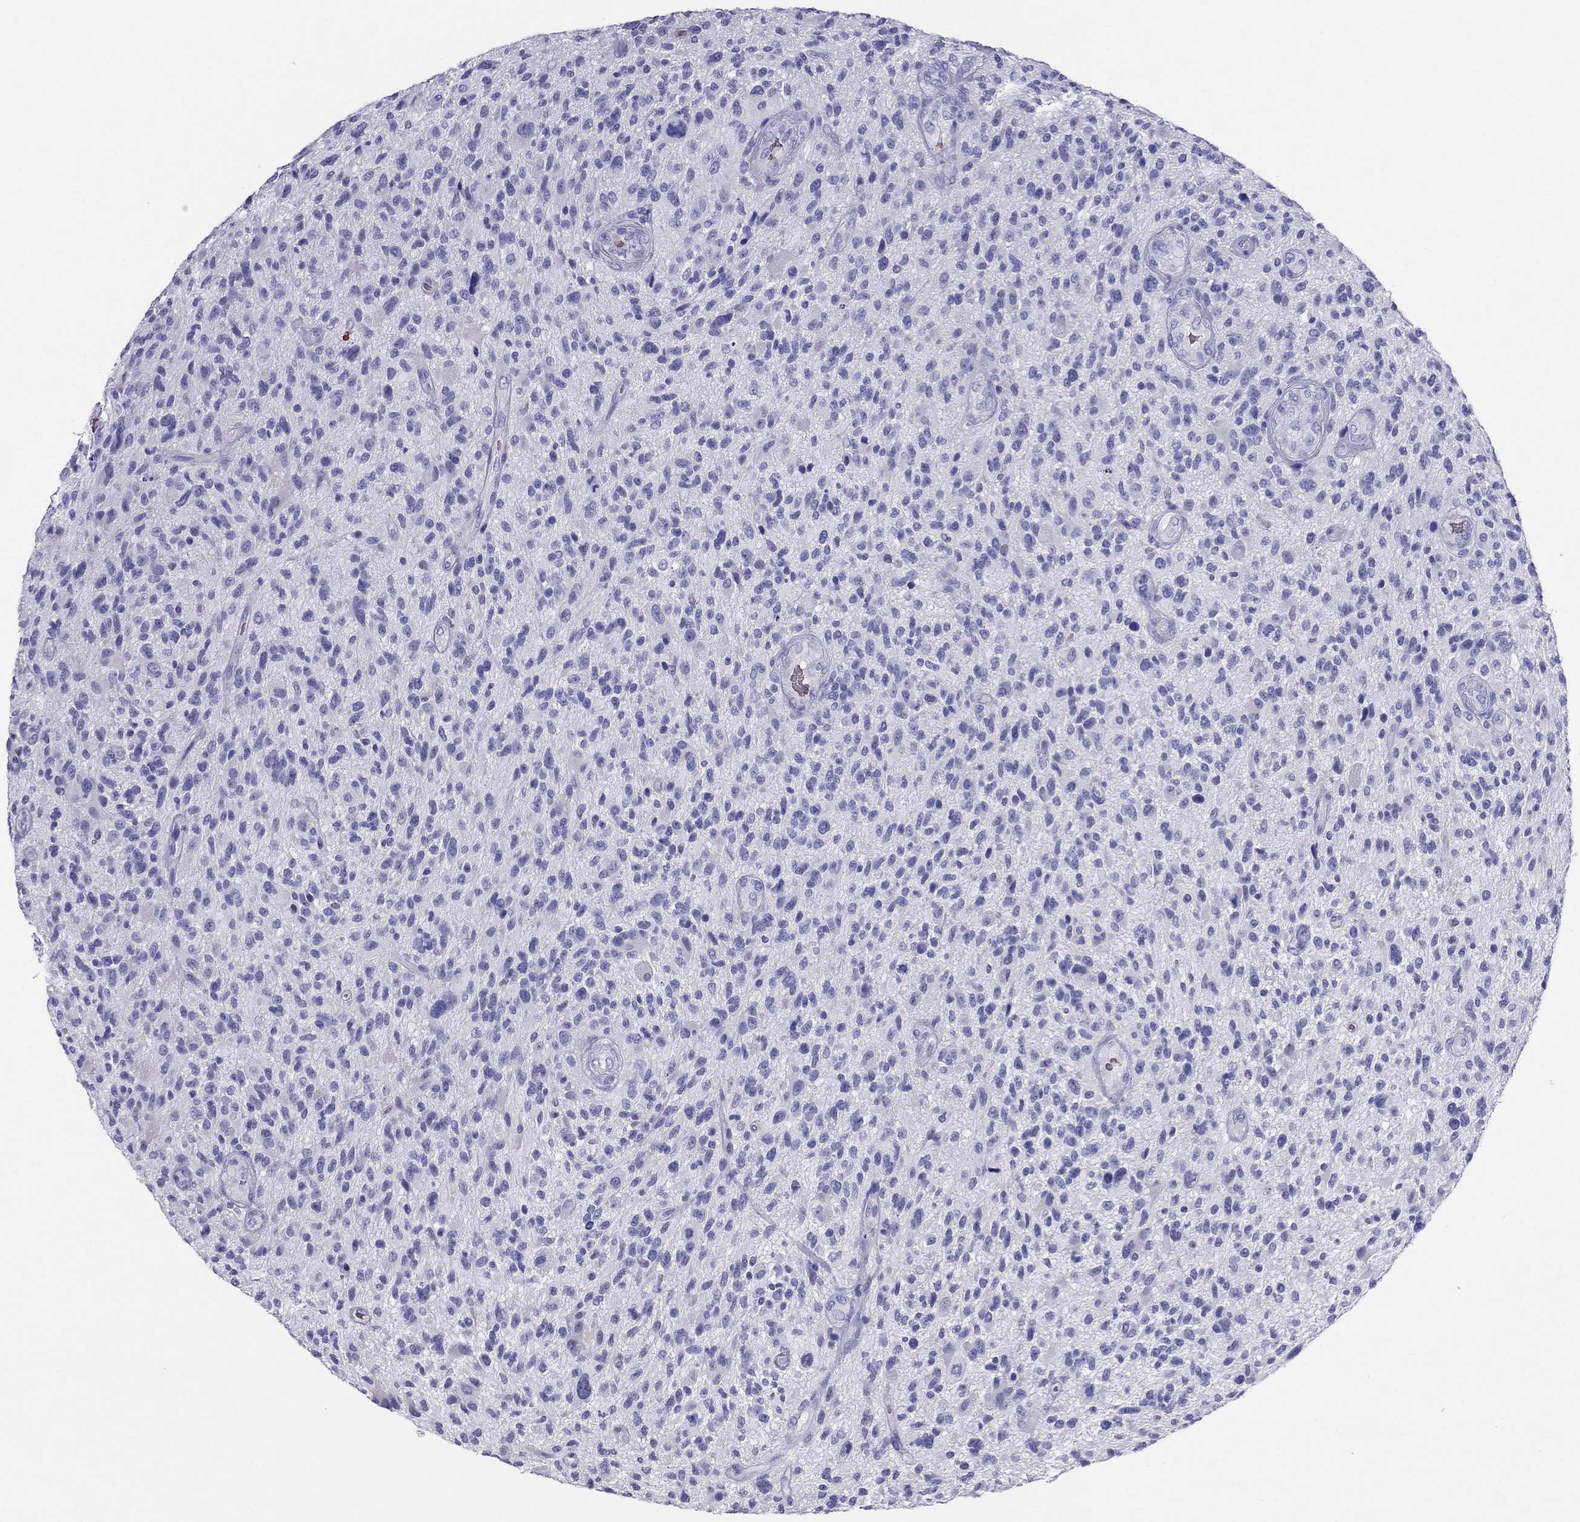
{"staining": {"intensity": "negative", "quantity": "none", "location": "none"}, "tissue": "glioma", "cell_type": "Tumor cells", "image_type": "cancer", "snomed": [{"axis": "morphology", "description": "Glioma, malignant, High grade"}, {"axis": "topography", "description": "Brain"}], "caption": "A photomicrograph of human glioma is negative for staining in tumor cells.", "gene": "DNAAF6", "patient": {"sex": "male", "age": 47}}